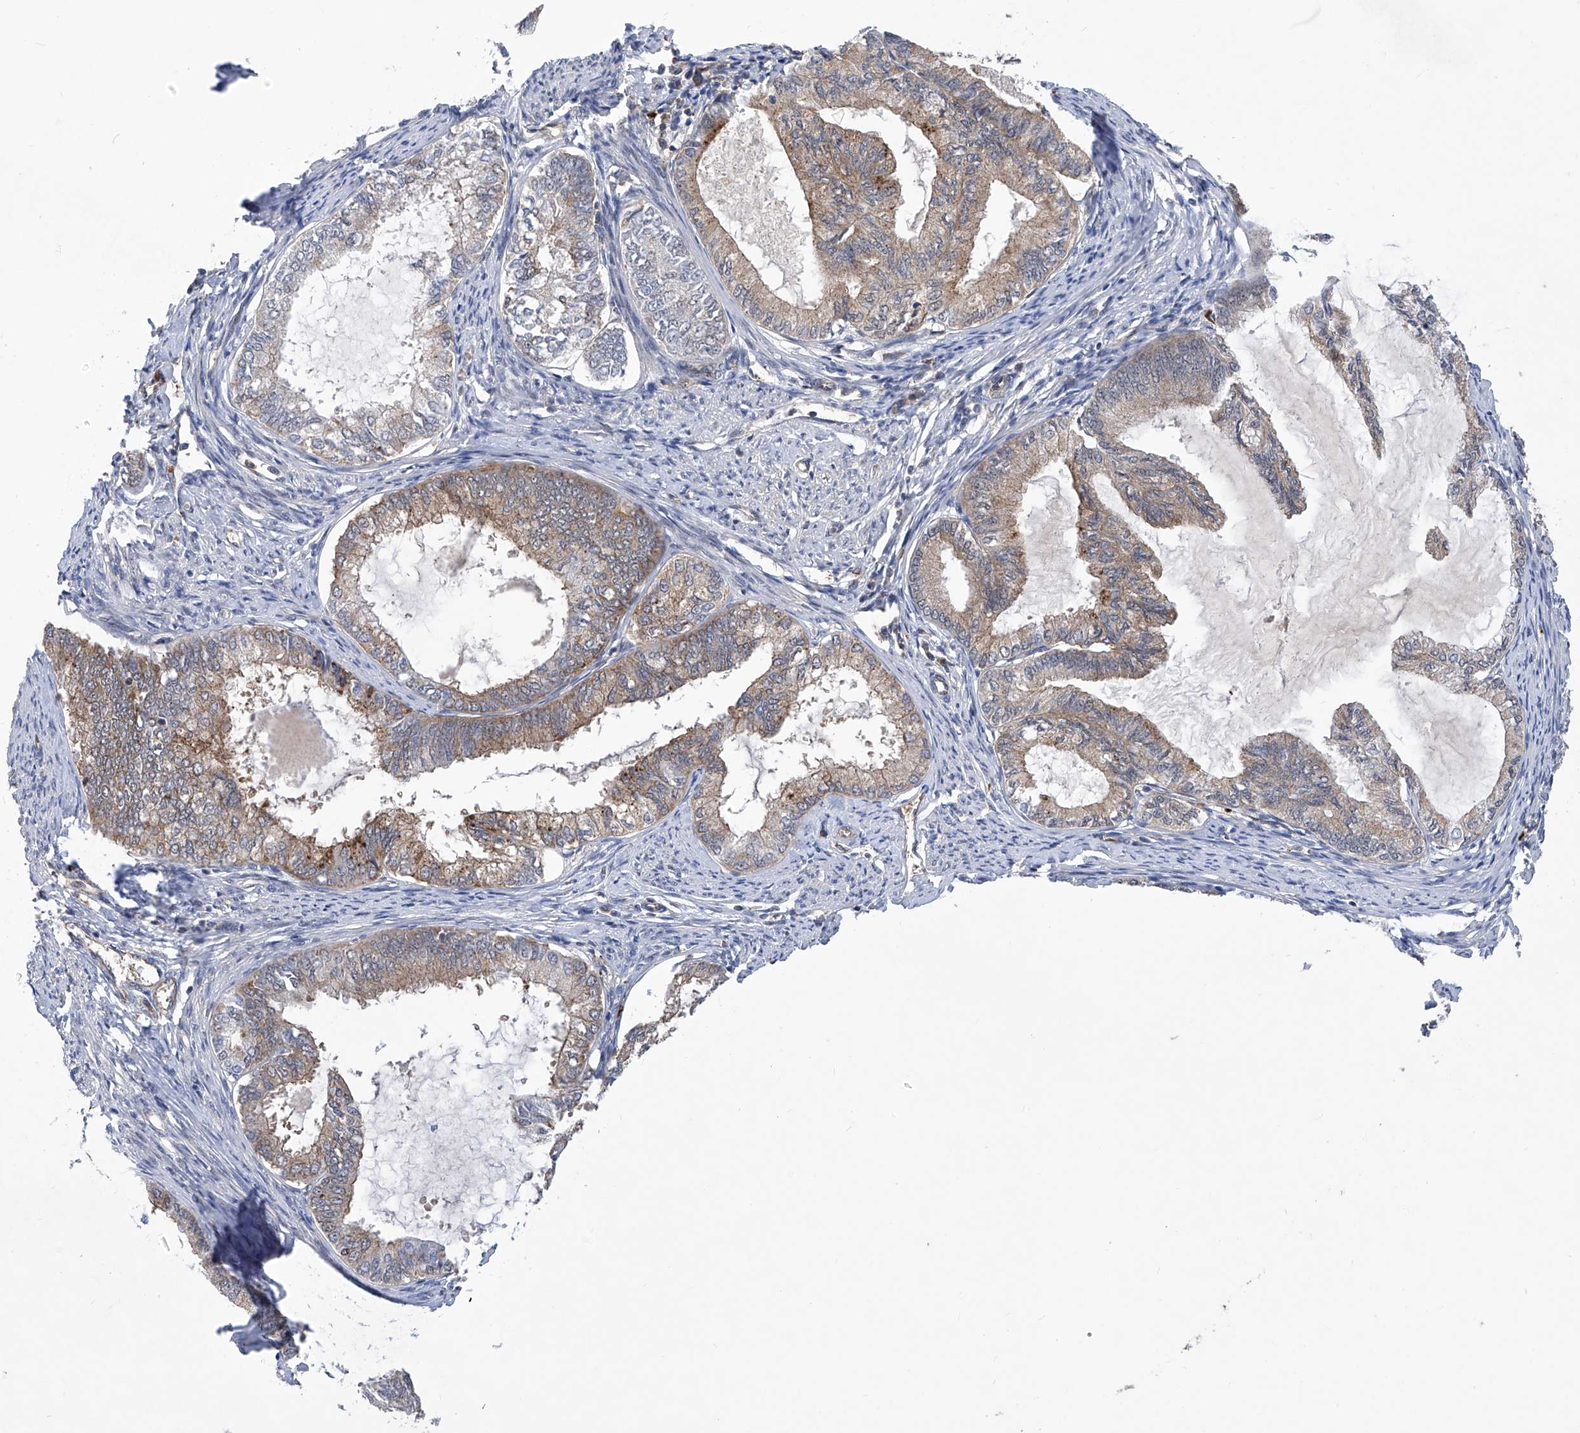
{"staining": {"intensity": "weak", "quantity": ">75%", "location": "cytoplasmic/membranous"}, "tissue": "endometrial cancer", "cell_type": "Tumor cells", "image_type": "cancer", "snomed": [{"axis": "morphology", "description": "Adenocarcinoma, NOS"}, {"axis": "topography", "description": "Endometrium"}], "caption": "Adenocarcinoma (endometrial) stained for a protein (brown) shows weak cytoplasmic/membranous positive positivity in about >75% of tumor cells.", "gene": "CISH", "patient": {"sex": "female", "age": 86}}